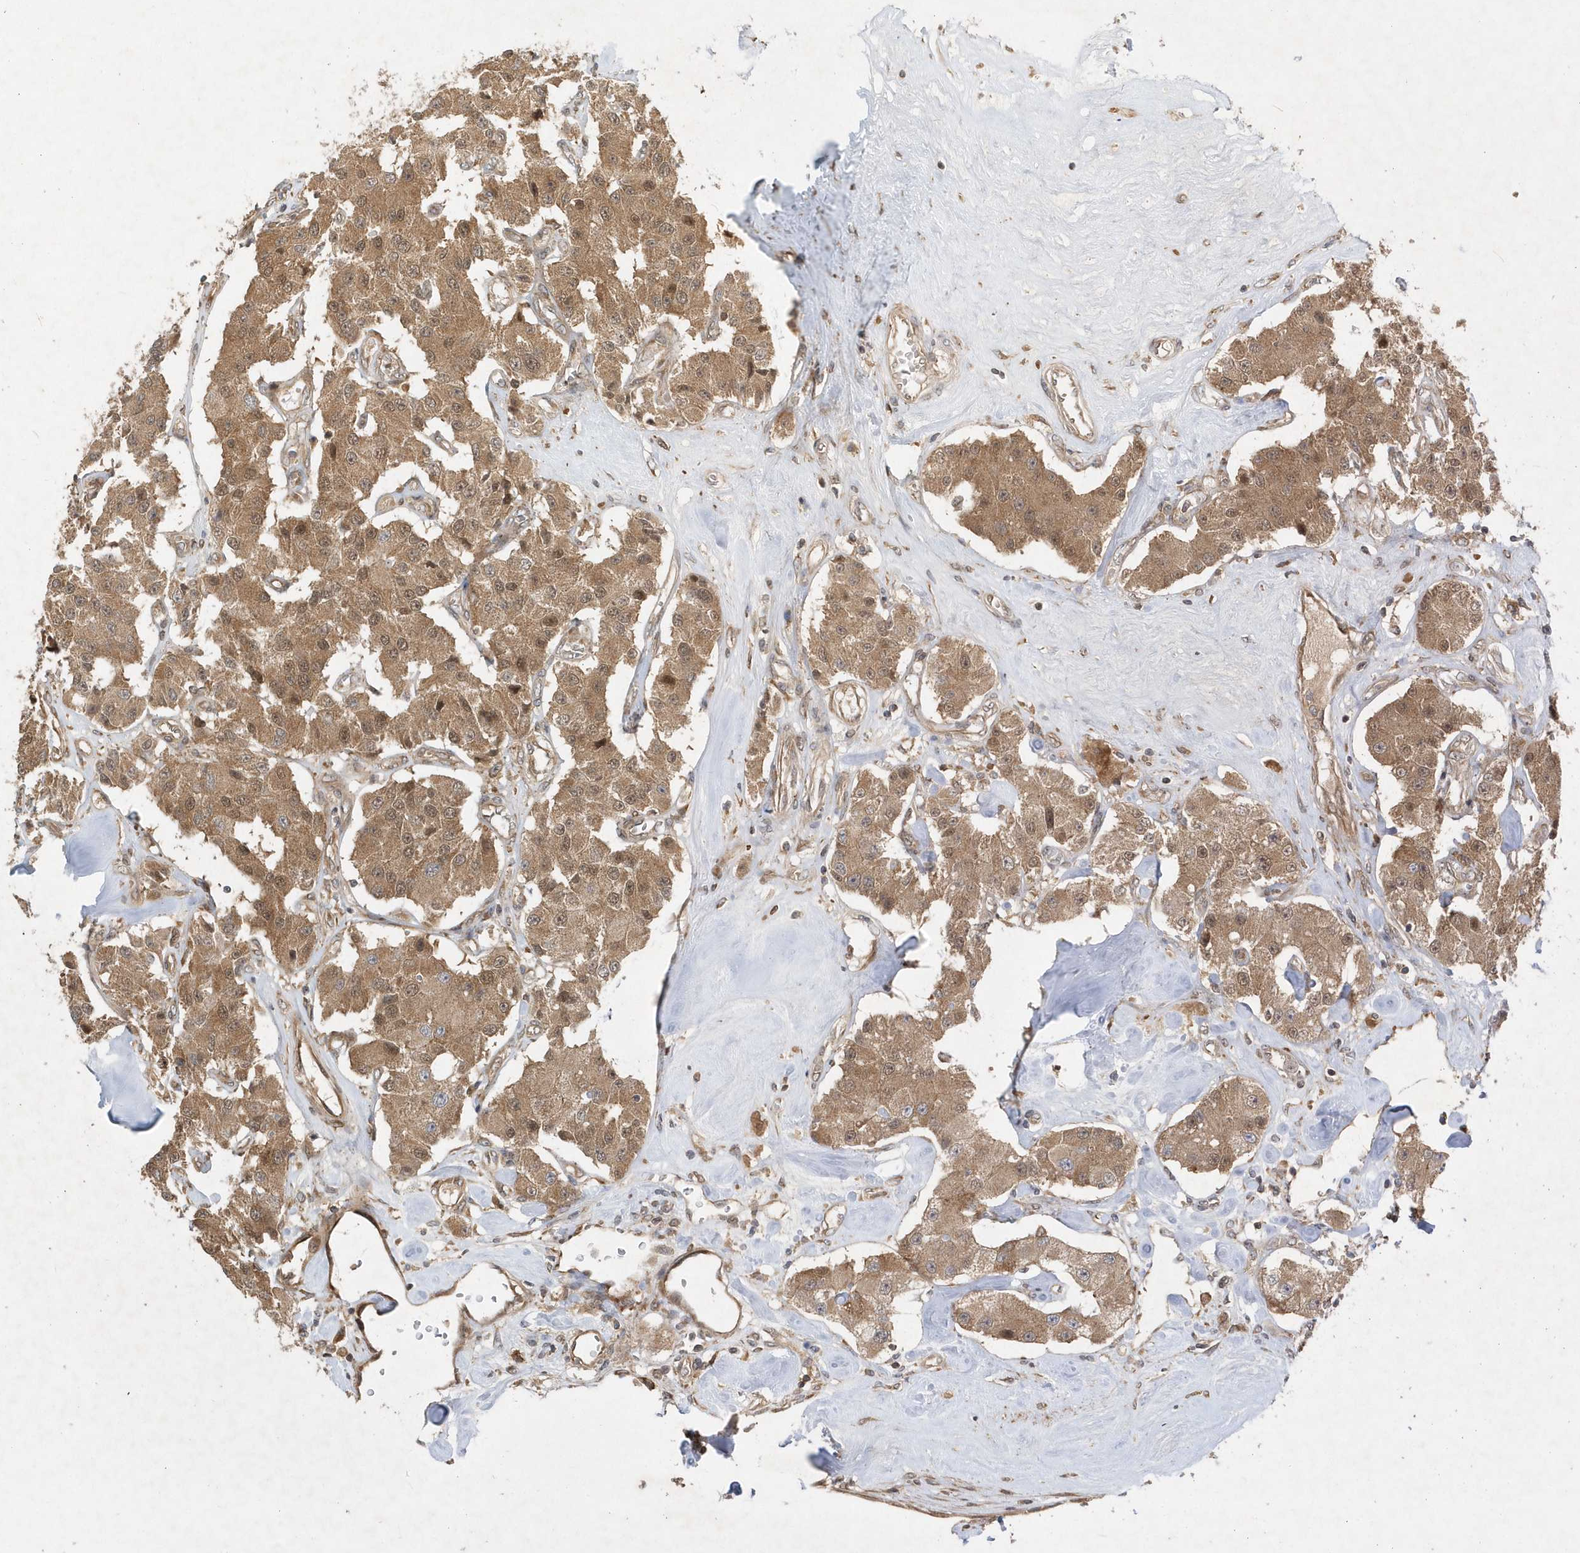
{"staining": {"intensity": "moderate", "quantity": ">75%", "location": "cytoplasmic/membranous,nuclear"}, "tissue": "carcinoid", "cell_type": "Tumor cells", "image_type": "cancer", "snomed": [{"axis": "morphology", "description": "Carcinoid, malignant, NOS"}, {"axis": "topography", "description": "Pancreas"}], "caption": "Protein staining demonstrates moderate cytoplasmic/membranous and nuclear expression in about >75% of tumor cells in carcinoid (malignant). Nuclei are stained in blue.", "gene": "GFM2", "patient": {"sex": "male", "age": 41}}